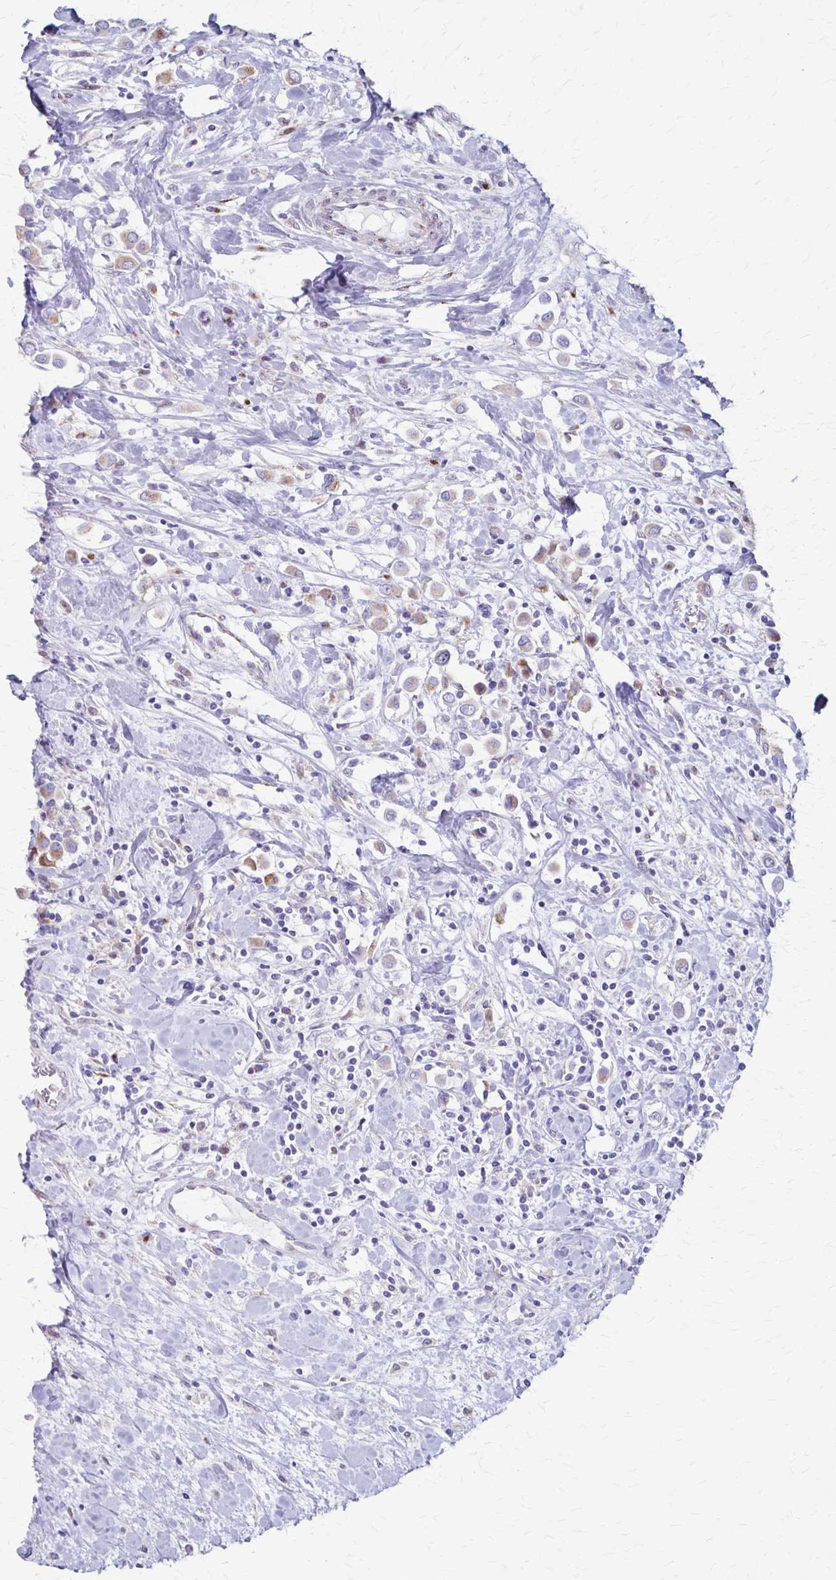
{"staining": {"intensity": "weak", "quantity": "<25%", "location": "cytoplasmic/membranous"}, "tissue": "breast cancer", "cell_type": "Tumor cells", "image_type": "cancer", "snomed": [{"axis": "morphology", "description": "Duct carcinoma"}, {"axis": "topography", "description": "Breast"}], "caption": "Human breast cancer (infiltrating ductal carcinoma) stained for a protein using IHC displays no positivity in tumor cells.", "gene": "MCFD2", "patient": {"sex": "female", "age": 61}}